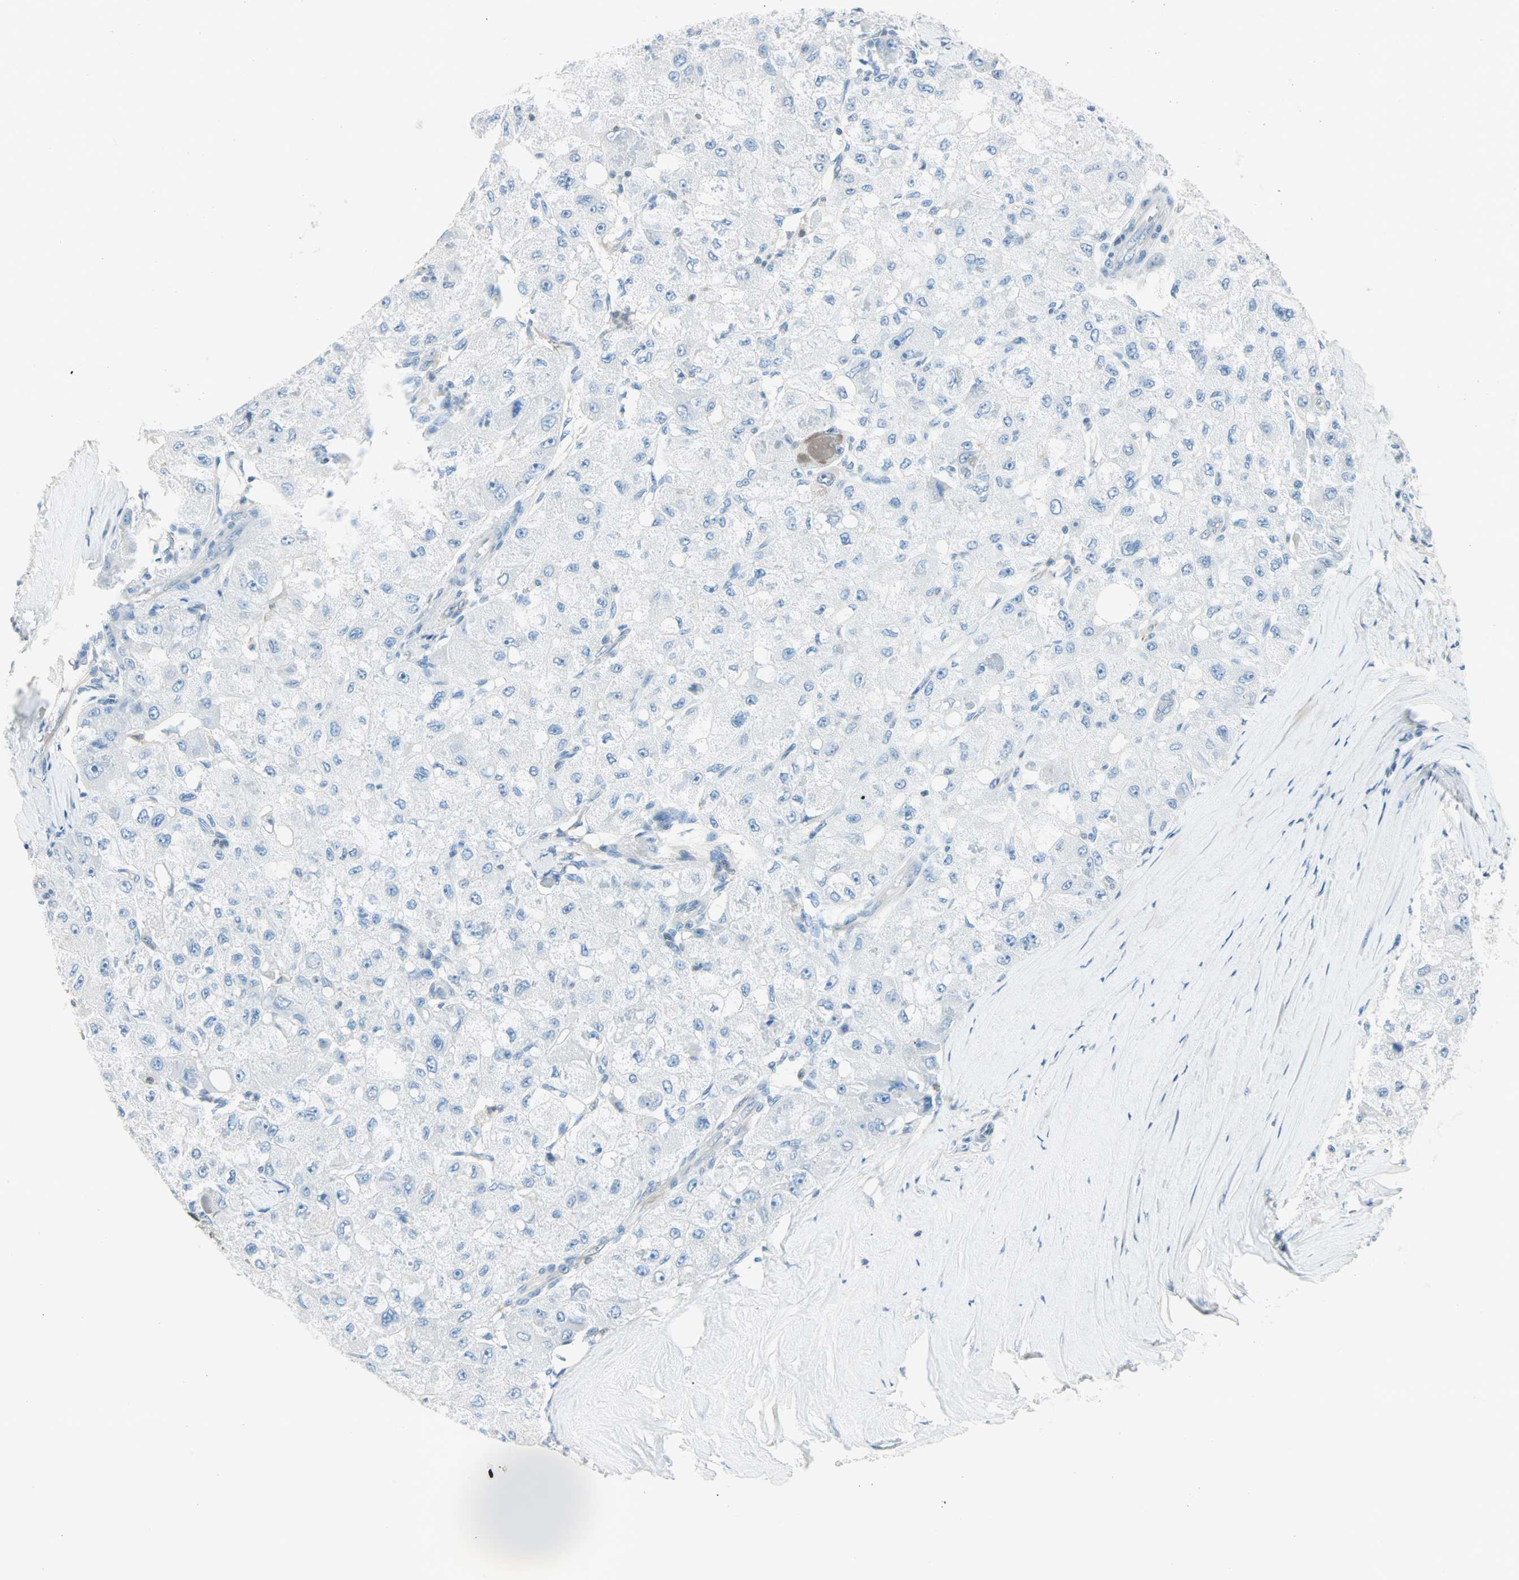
{"staining": {"intensity": "negative", "quantity": "none", "location": "none"}, "tissue": "liver cancer", "cell_type": "Tumor cells", "image_type": "cancer", "snomed": [{"axis": "morphology", "description": "Carcinoma, Hepatocellular, NOS"}, {"axis": "topography", "description": "Liver"}], "caption": "Immunohistochemical staining of human liver hepatocellular carcinoma demonstrates no significant positivity in tumor cells.", "gene": "S100A1", "patient": {"sex": "male", "age": 80}}